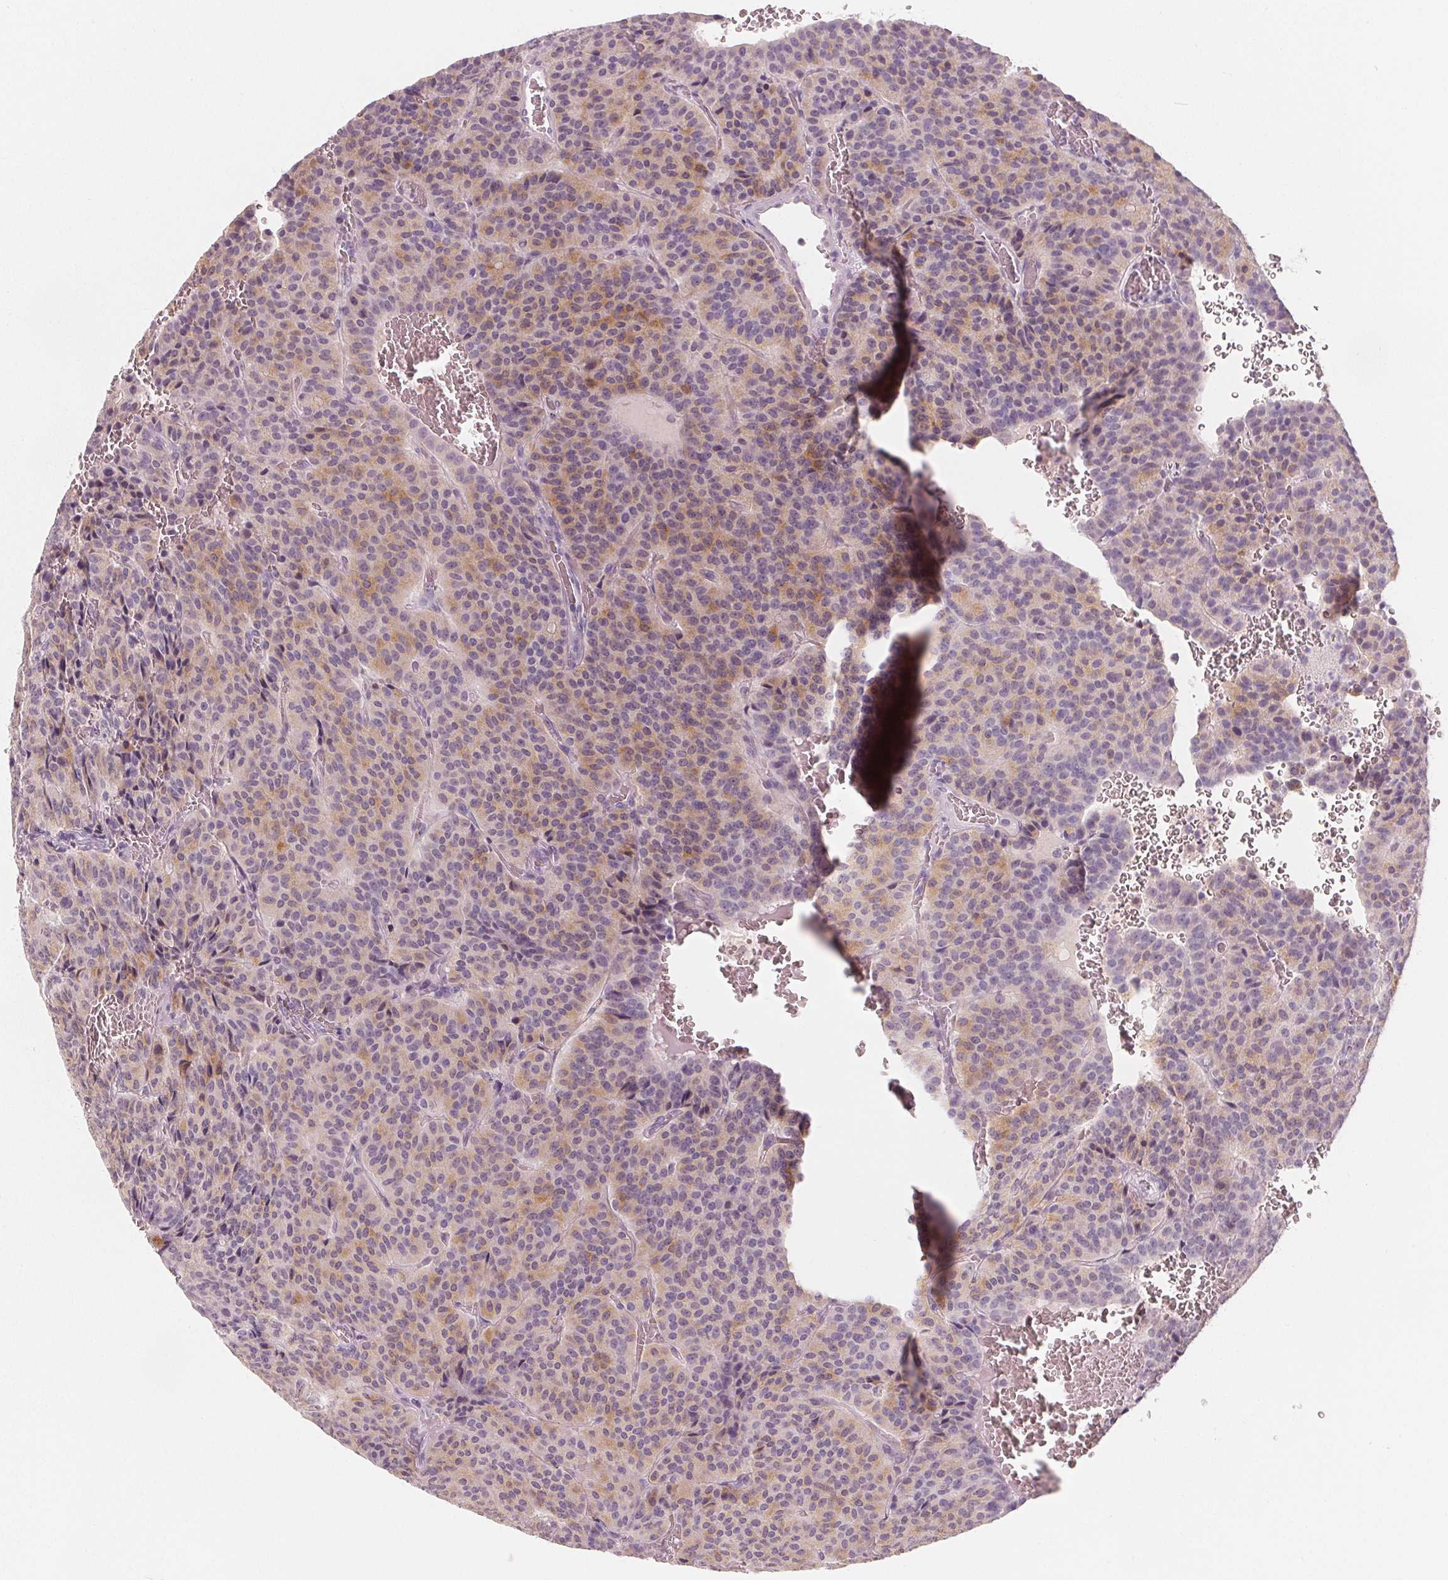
{"staining": {"intensity": "weak", "quantity": "<25%", "location": "cytoplasmic/membranous"}, "tissue": "carcinoid", "cell_type": "Tumor cells", "image_type": "cancer", "snomed": [{"axis": "morphology", "description": "Carcinoid, malignant, NOS"}, {"axis": "topography", "description": "Lung"}], "caption": "Immunohistochemical staining of carcinoid (malignant) demonstrates no significant staining in tumor cells.", "gene": "DBX2", "patient": {"sex": "male", "age": 70}}